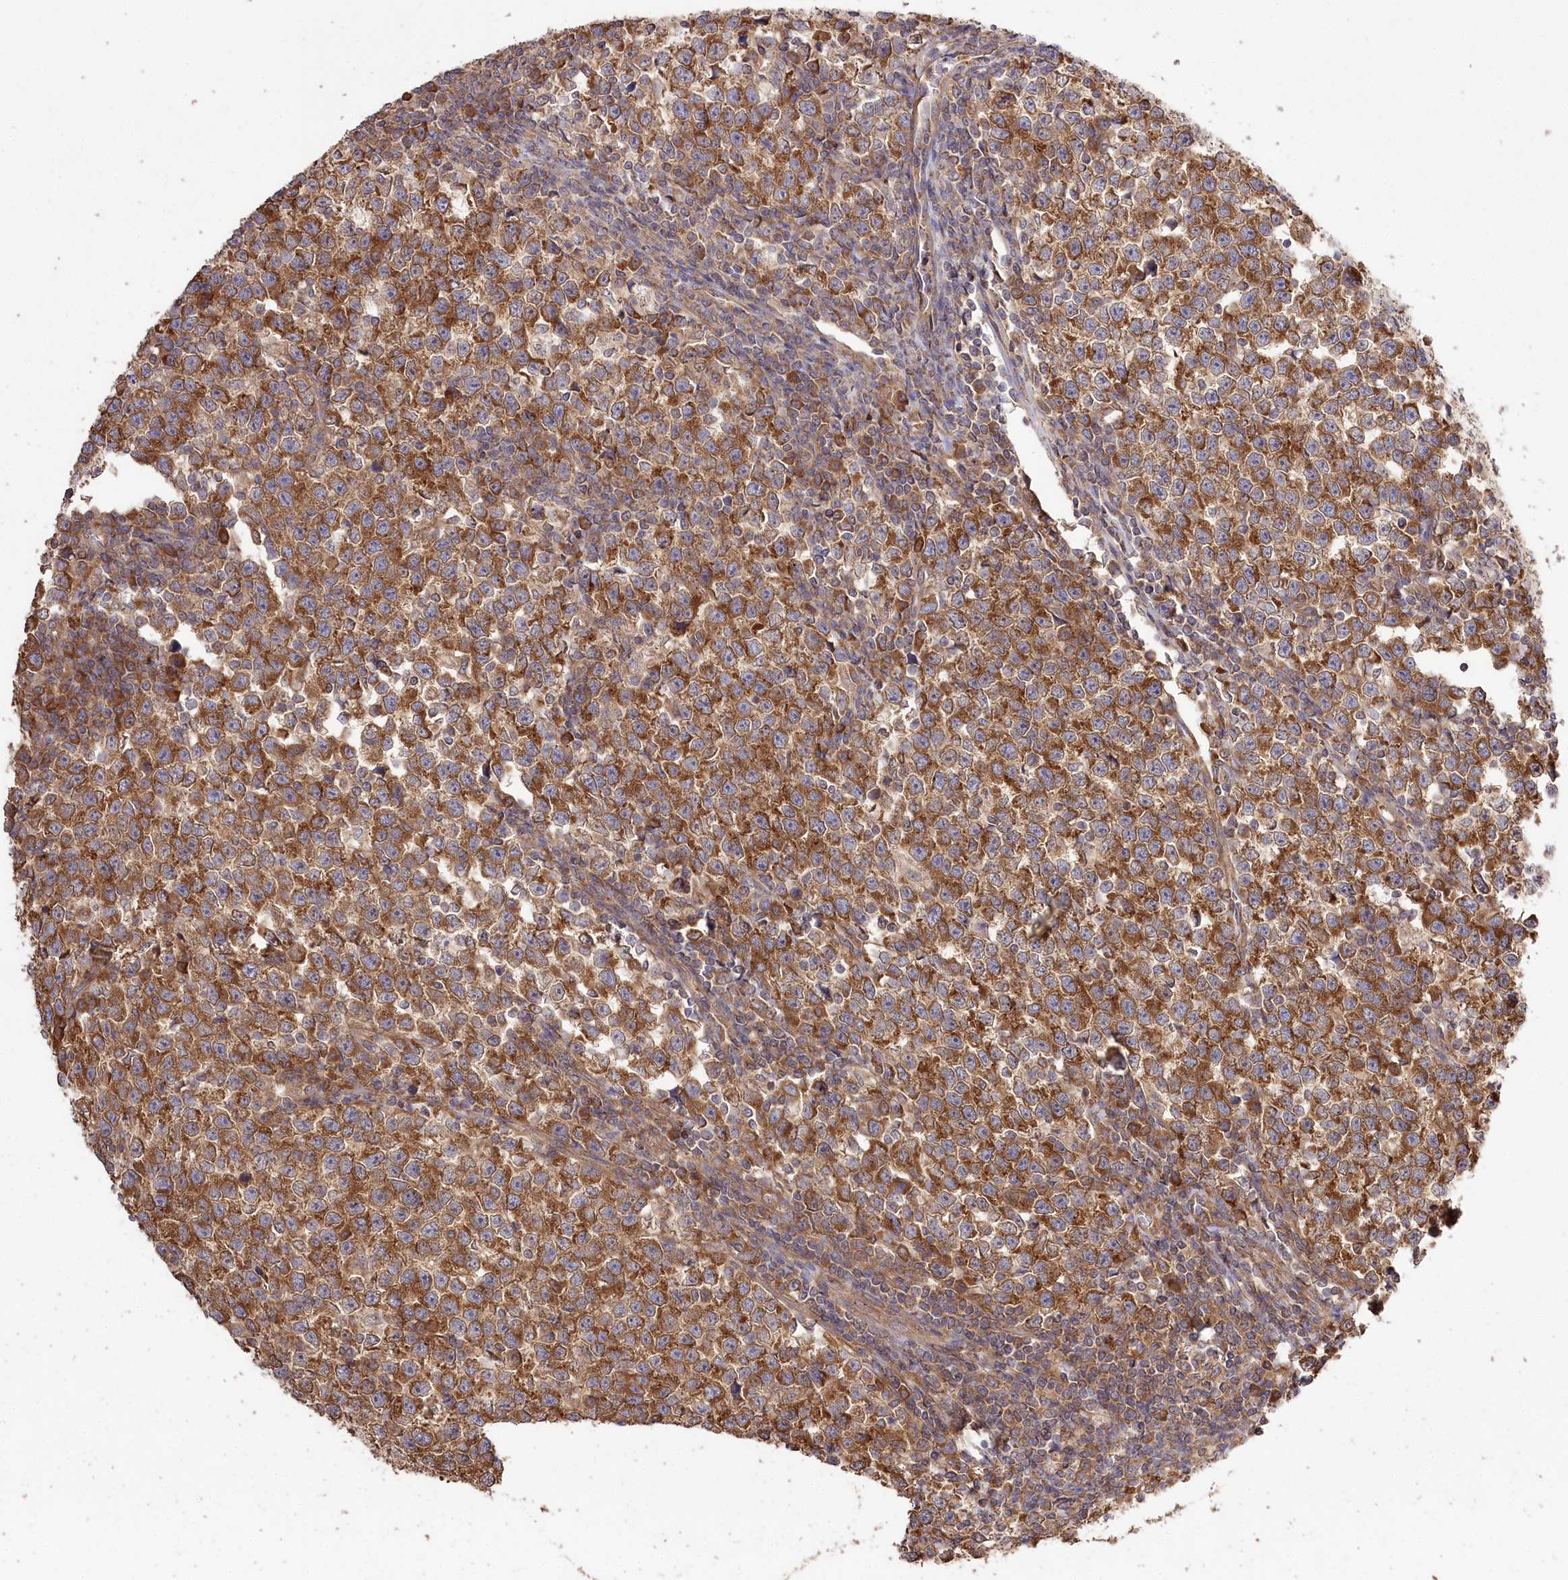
{"staining": {"intensity": "strong", "quantity": ">75%", "location": "cytoplasmic/membranous"}, "tissue": "testis cancer", "cell_type": "Tumor cells", "image_type": "cancer", "snomed": [{"axis": "morphology", "description": "Normal tissue, NOS"}, {"axis": "morphology", "description": "Seminoma, NOS"}, {"axis": "topography", "description": "Testis"}], "caption": "Human seminoma (testis) stained with a protein marker shows strong staining in tumor cells.", "gene": "PRSS53", "patient": {"sex": "male", "age": 43}}